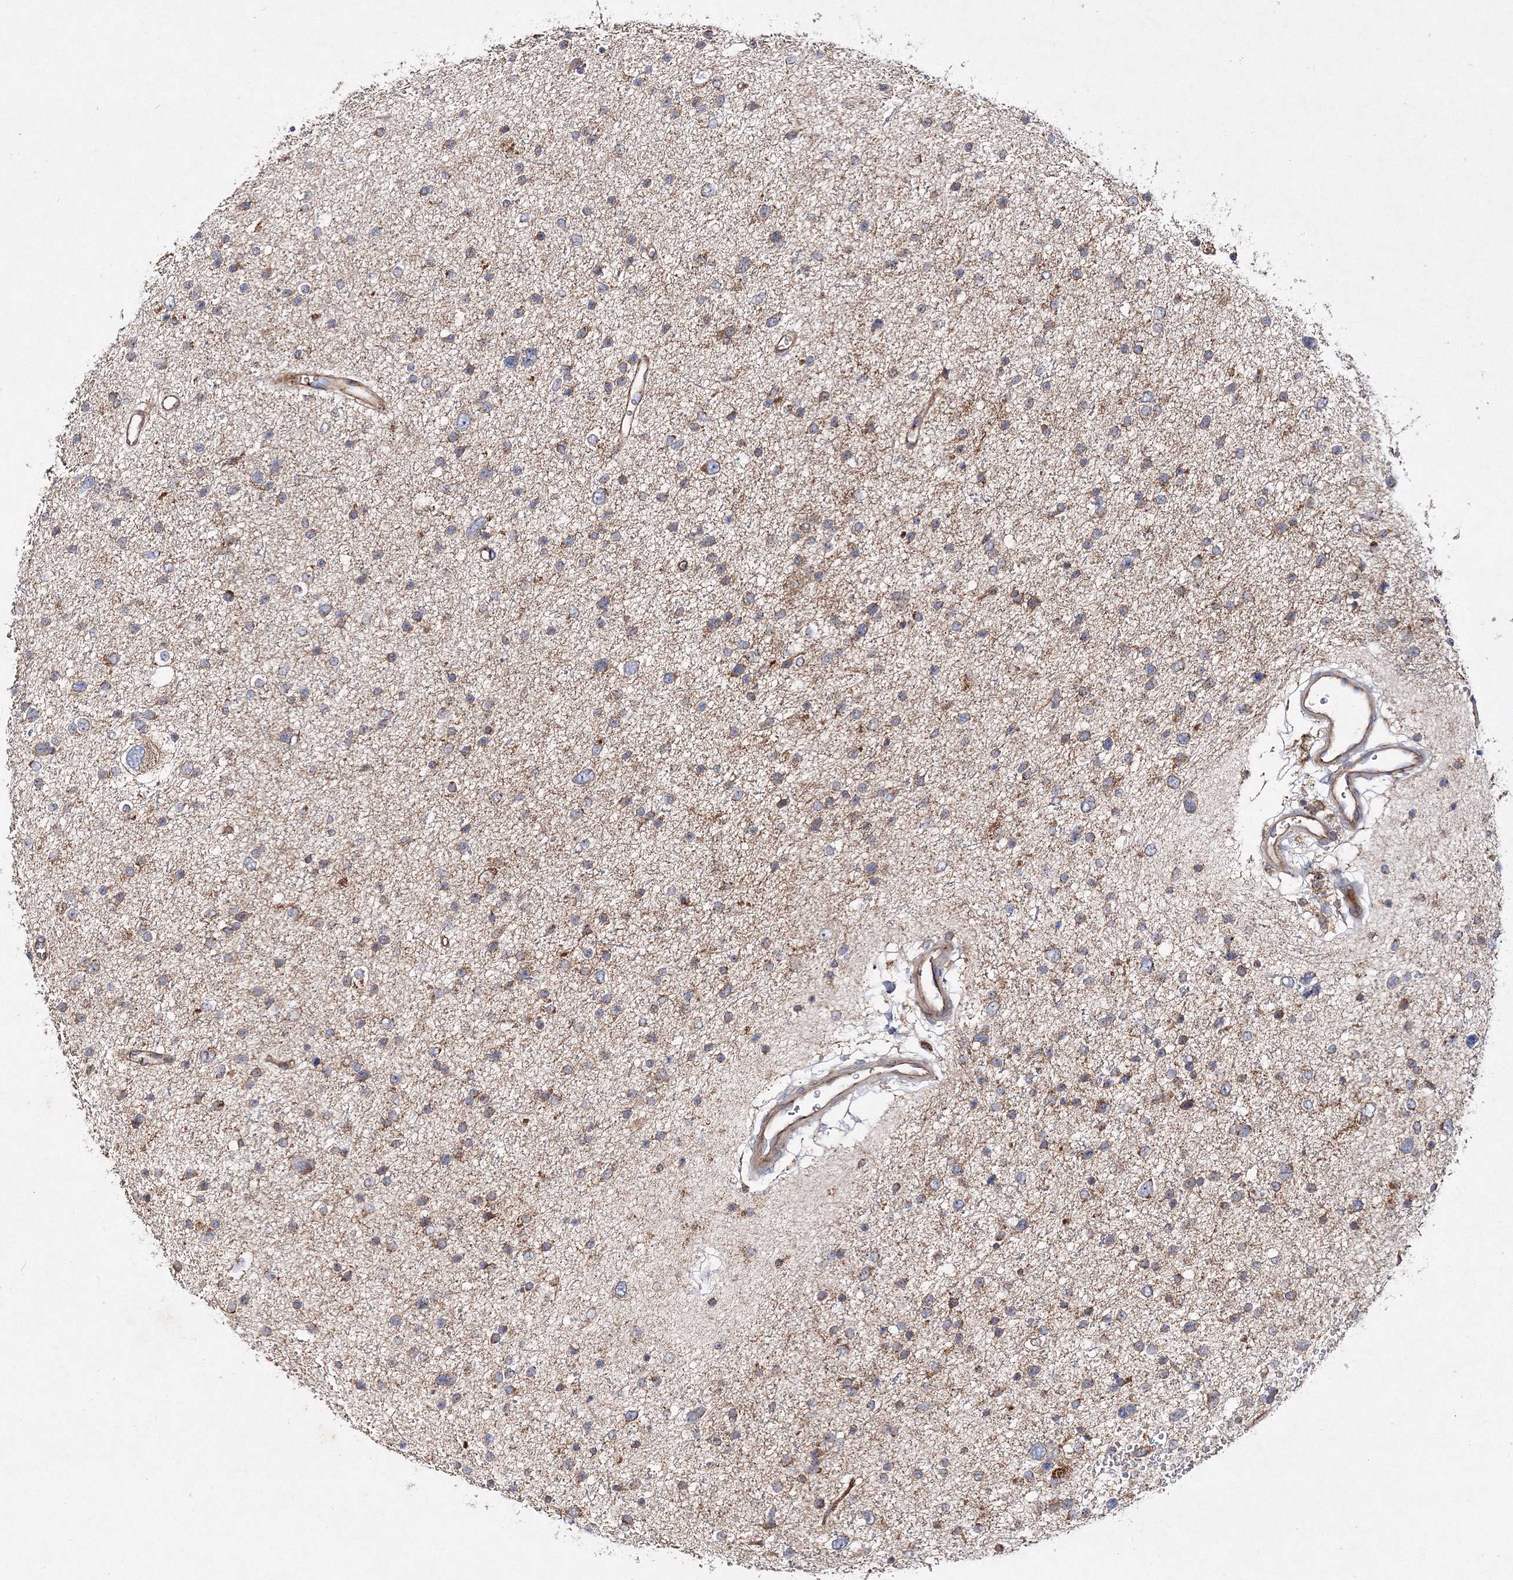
{"staining": {"intensity": "moderate", "quantity": "<25%", "location": "cytoplasmic/membranous"}, "tissue": "glioma", "cell_type": "Tumor cells", "image_type": "cancer", "snomed": [{"axis": "morphology", "description": "Glioma, malignant, Low grade"}, {"axis": "topography", "description": "Brain"}], "caption": "Protein expression analysis of glioma displays moderate cytoplasmic/membranous staining in about <25% of tumor cells.", "gene": "DNAJC13", "patient": {"sex": "female", "age": 37}}